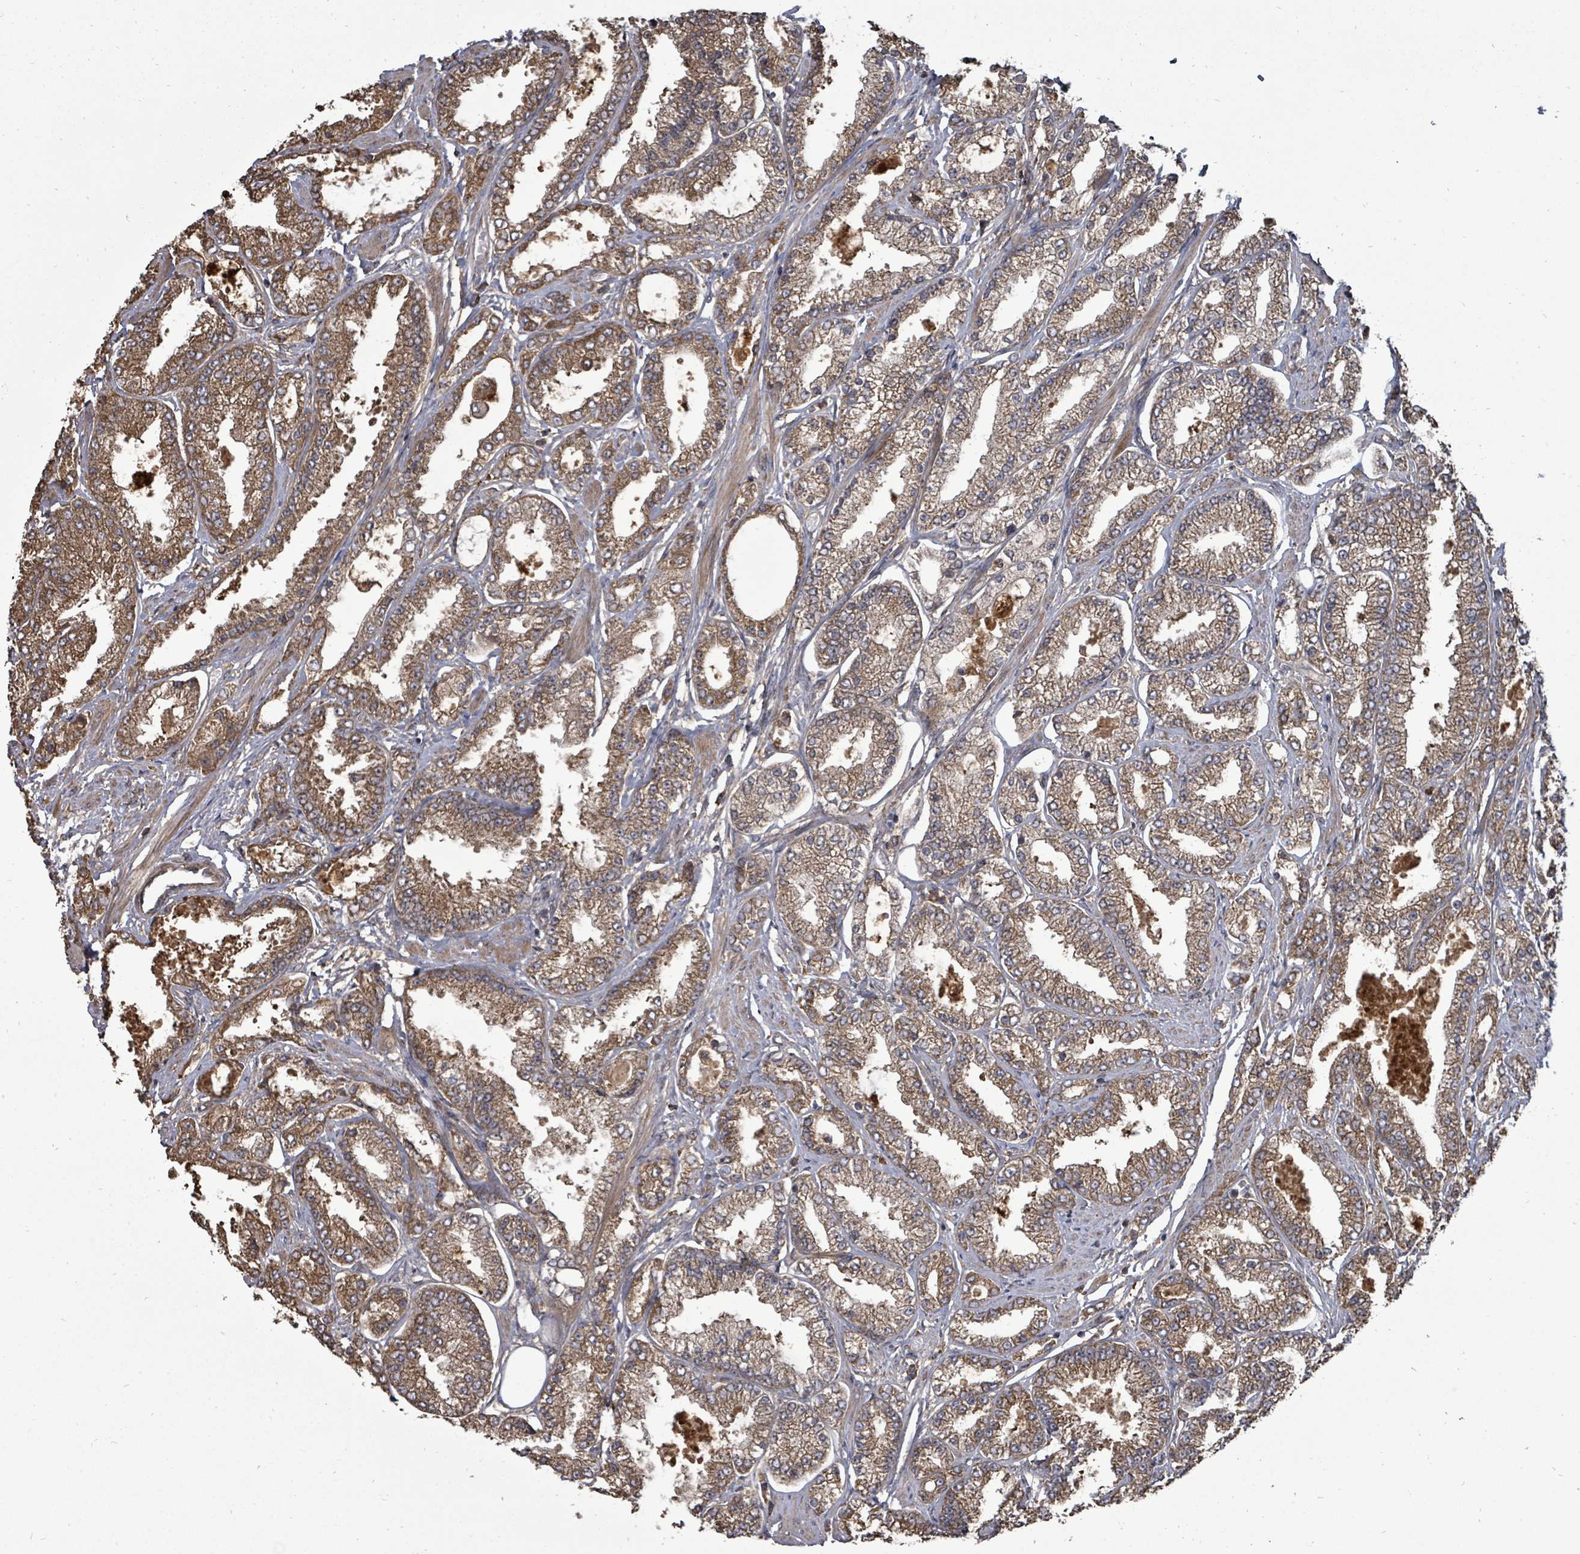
{"staining": {"intensity": "moderate", "quantity": ">75%", "location": "cytoplasmic/membranous"}, "tissue": "prostate cancer", "cell_type": "Tumor cells", "image_type": "cancer", "snomed": [{"axis": "morphology", "description": "Adenocarcinoma, High grade"}, {"axis": "topography", "description": "Prostate"}], "caption": "An immunohistochemistry (IHC) image of neoplastic tissue is shown. Protein staining in brown labels moderate cytoplasmic/membranous positivity in prostate cancer within tumor cells.", "gene": "EIF3C", "patient": {"sex": "male", "age": 69}}